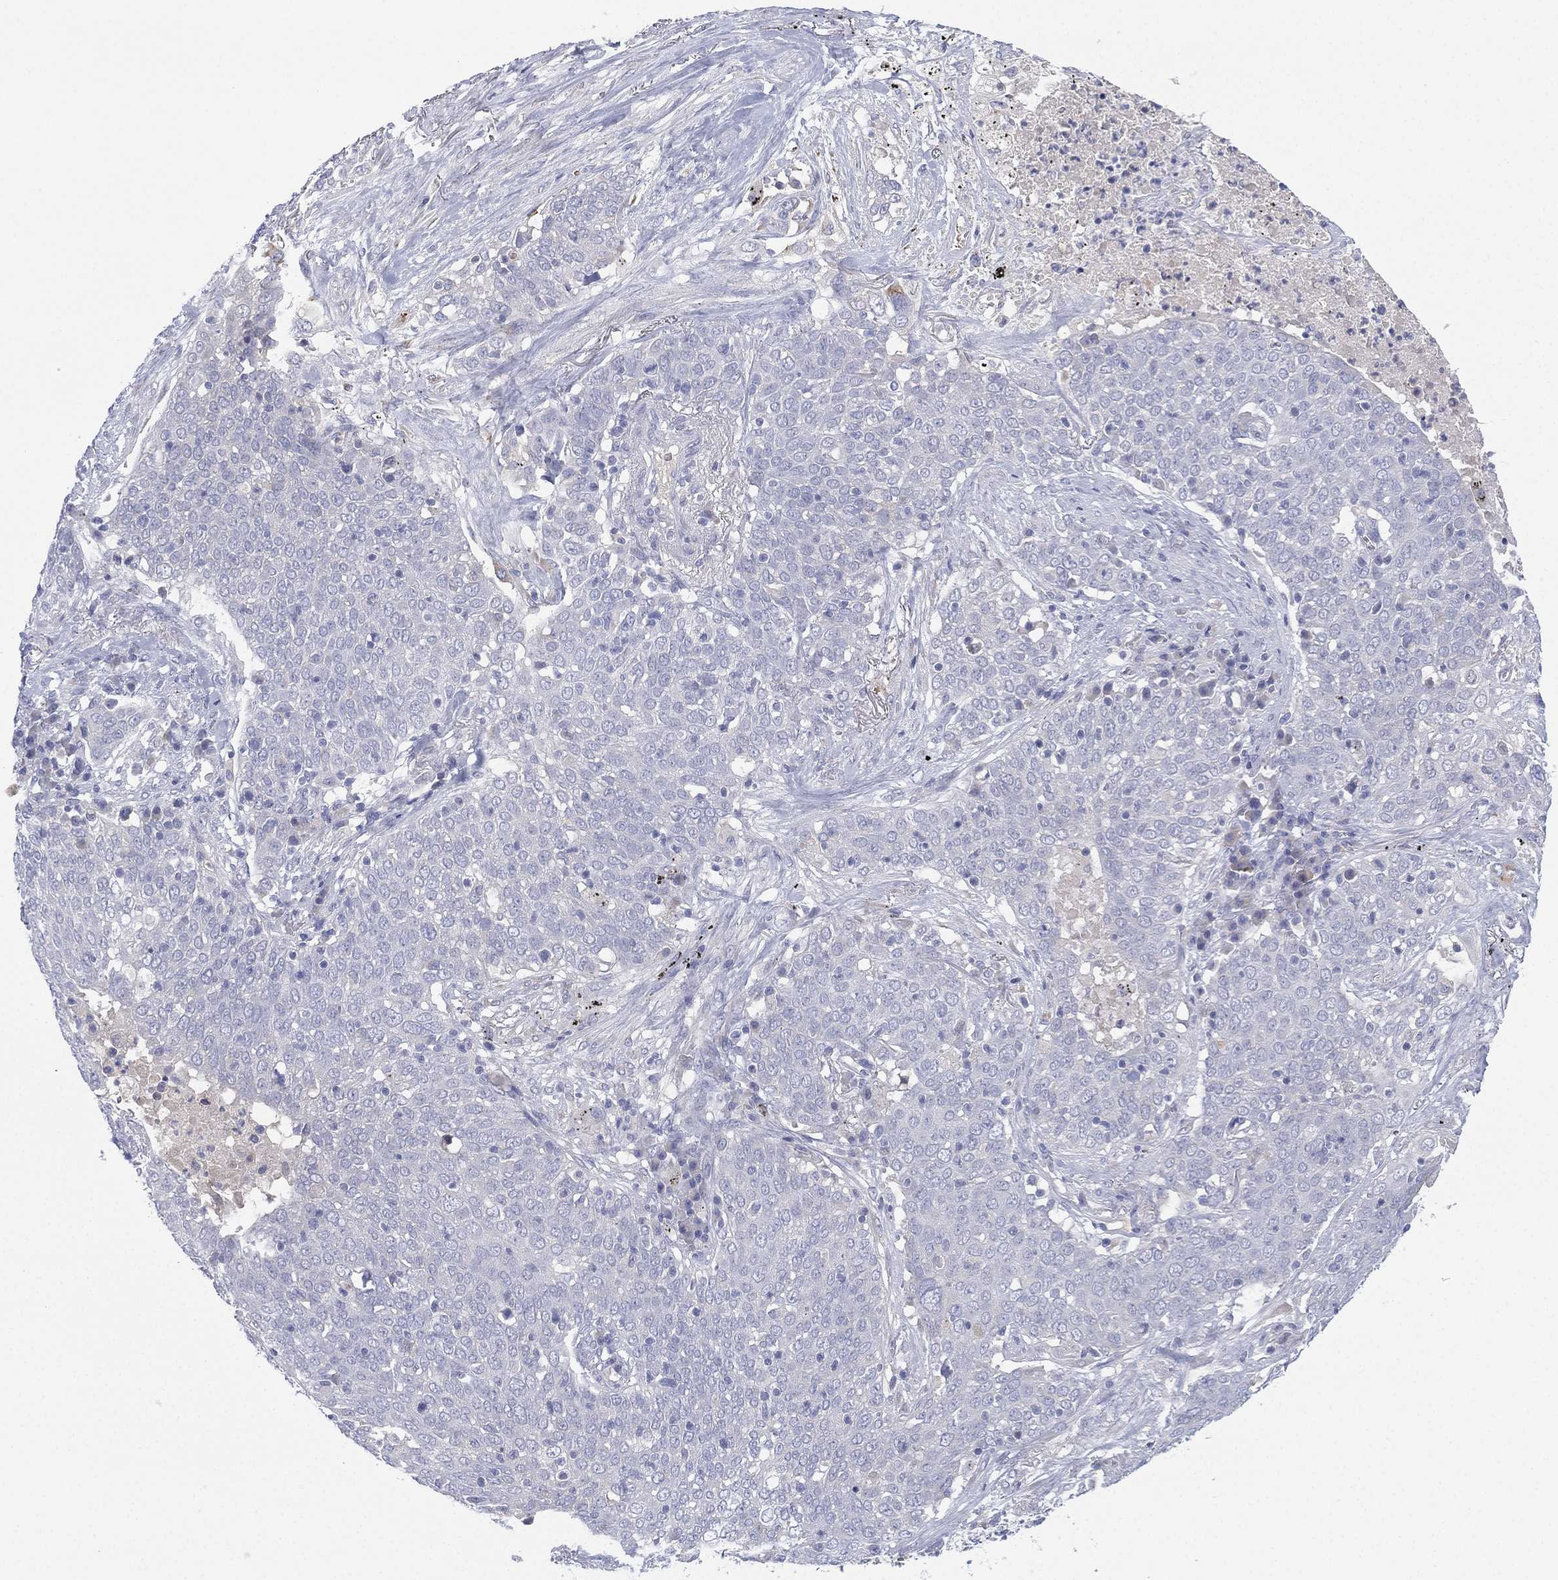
{"staining": {"intensity": "negative", "quantity": "none", "location": "none"}, "tissue": "lung cancer", "cell_type": "Tumor cells", "image_type": "cancer", "snomed": [{"axis": "morphology", "description": "Squamous cell carcinoma, NOS"}, {"axis": "topography", "description": "Lung"}], "caption": "This is a image of IHC staining of squamous cell carcinoma (lung), which shows no positivity in tumor cells.", "gene": "CYP2D6", "patient": {"sex": "male", "age": 82}}